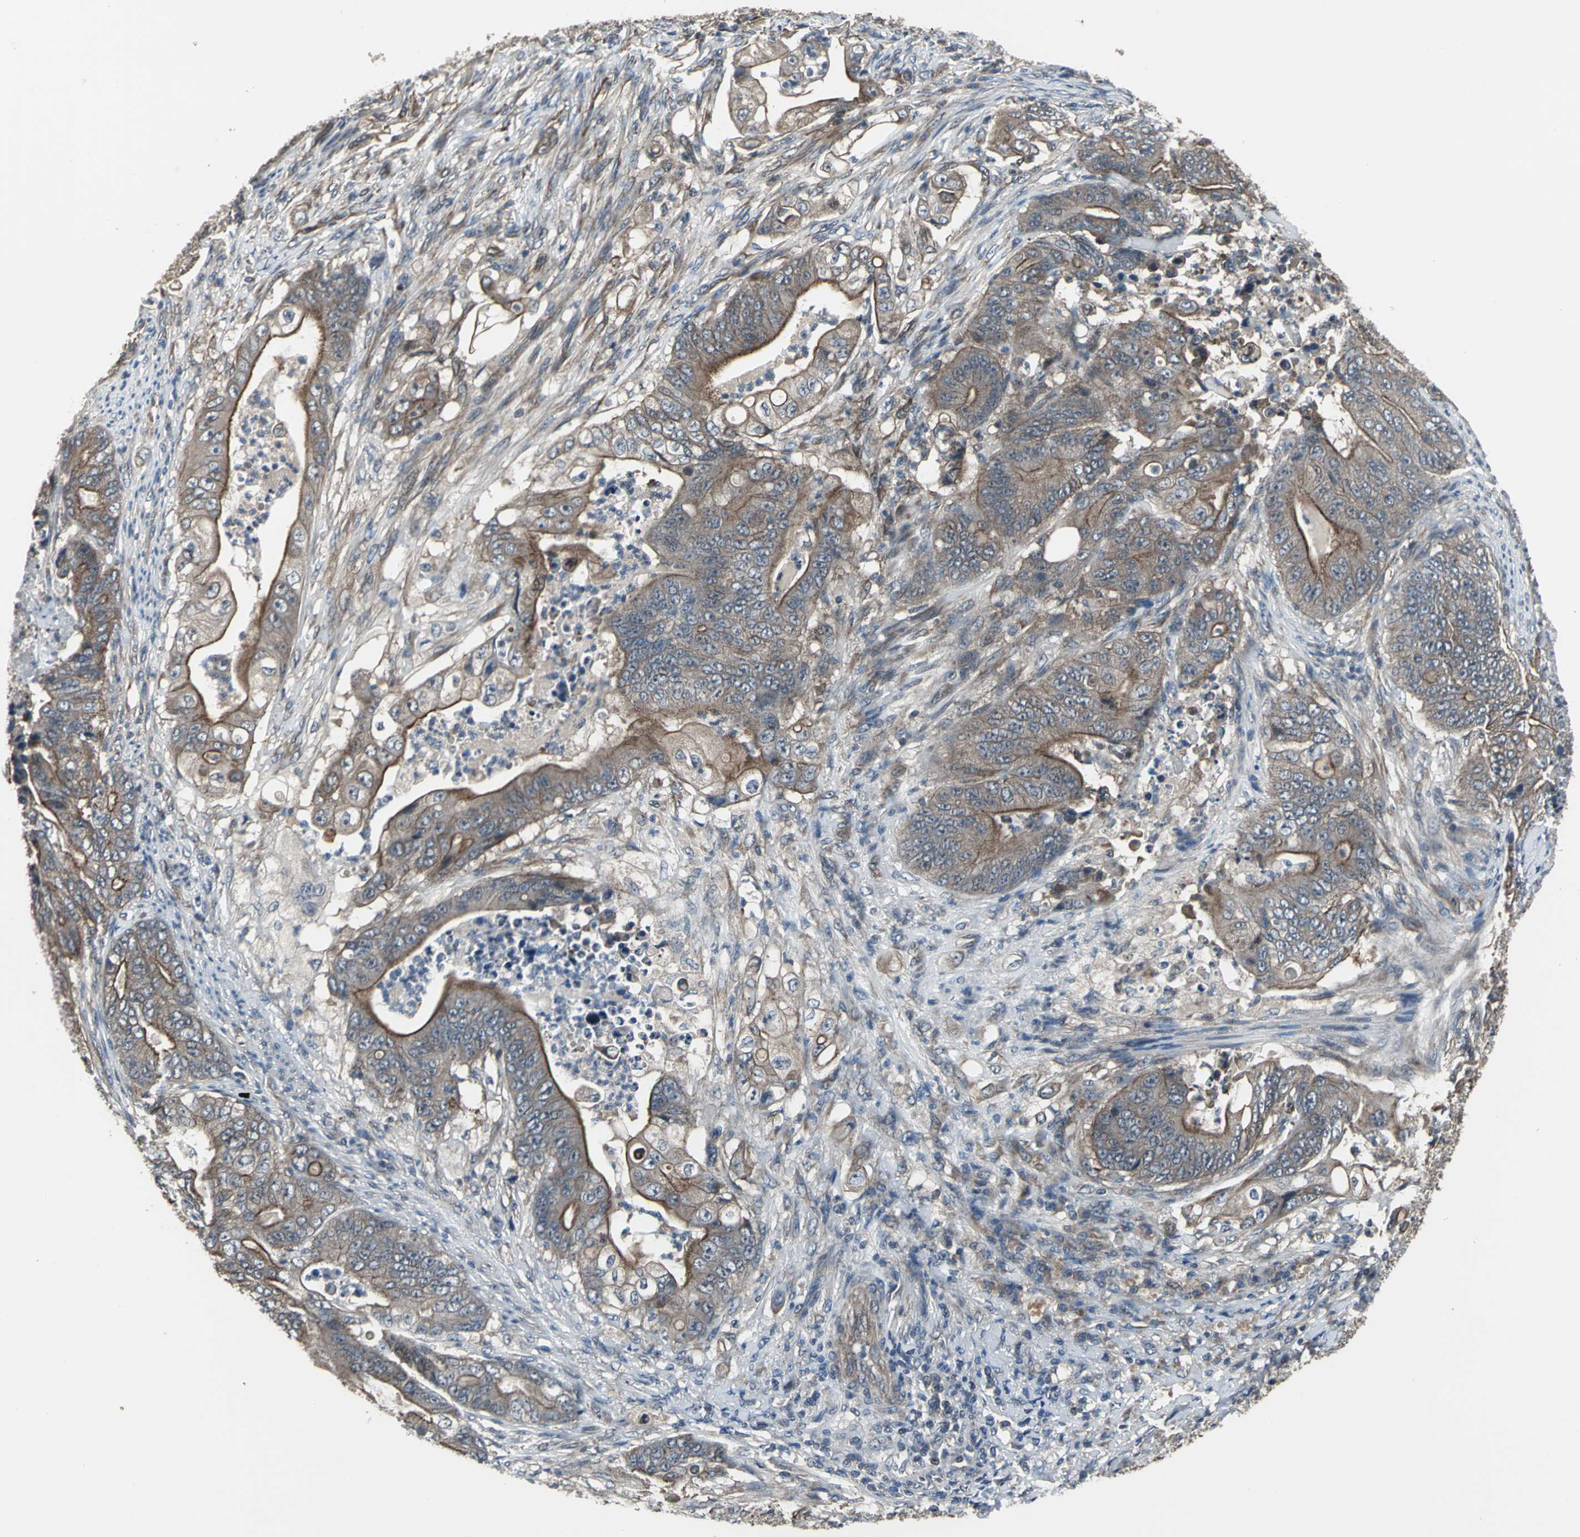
{"staining": {"intensity": "strong", "quantity": ">75%", "location": "cytoplasmic/membranous"}, "tissue": "stomach cancer", "cell_type": "Tumor cells", "image_type": "cancer", "snomed": [{"axis": "morphology", "description": "Adenocarcinoma, NOS"}, {"axis": "topography", "description": "Stomach"}], "caption": "Immunohistochemical staining of human adenocarcinoma (stomach) demonstrates strong cytoplasmic/membranous protein positivity in about >75% of tumor cells. (IHC, brightfield microscopy, high magnification).", "gene": "PFDN1", "patient": {"sex": "female", "age": 73}}